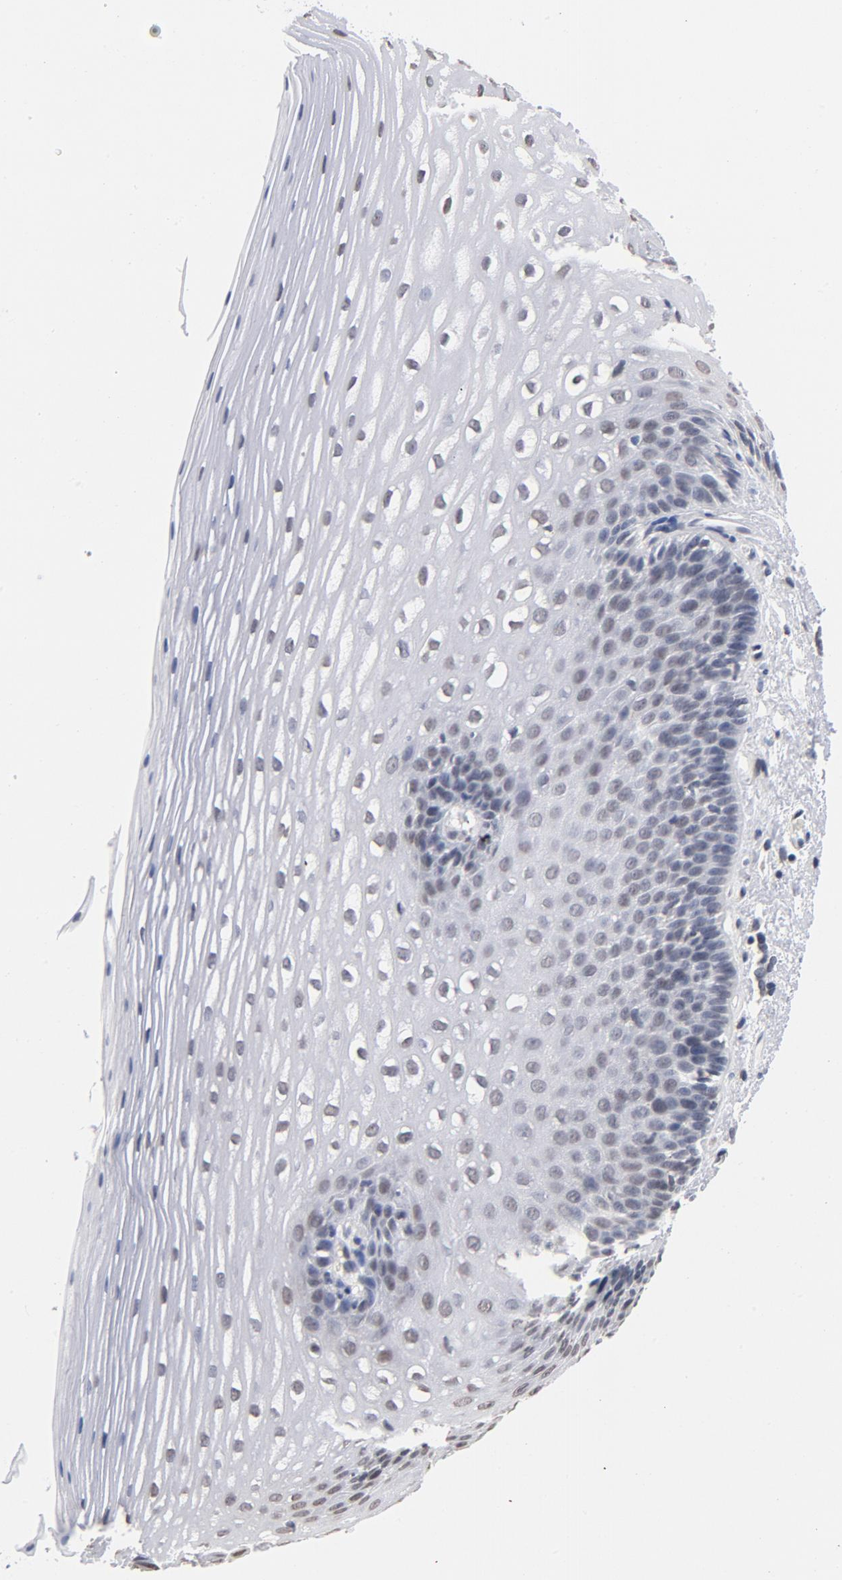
{"staining": {"intensity": "weak", "quantity": "<25%", "location": "nuclear"}, "tissue": "esophagus", "cell_type": "Squamous epithelial cells", "image_type": "normal", "snomed": [{"axis": "morphology", "description": "Normal tissue, NOS"}, {"axis": "topography", "description": "Esophagus"}], "caption": "Squamous epithelial cells are negative for protein expression in benign human esophagus. The staining is performed using DAB (3,3'-diaminobenzidine) brown chromogen with nuclei counter-stained in using hematoxylin.", "gene": "RBM3", "patient": {"sex": "female", "age": 70}}